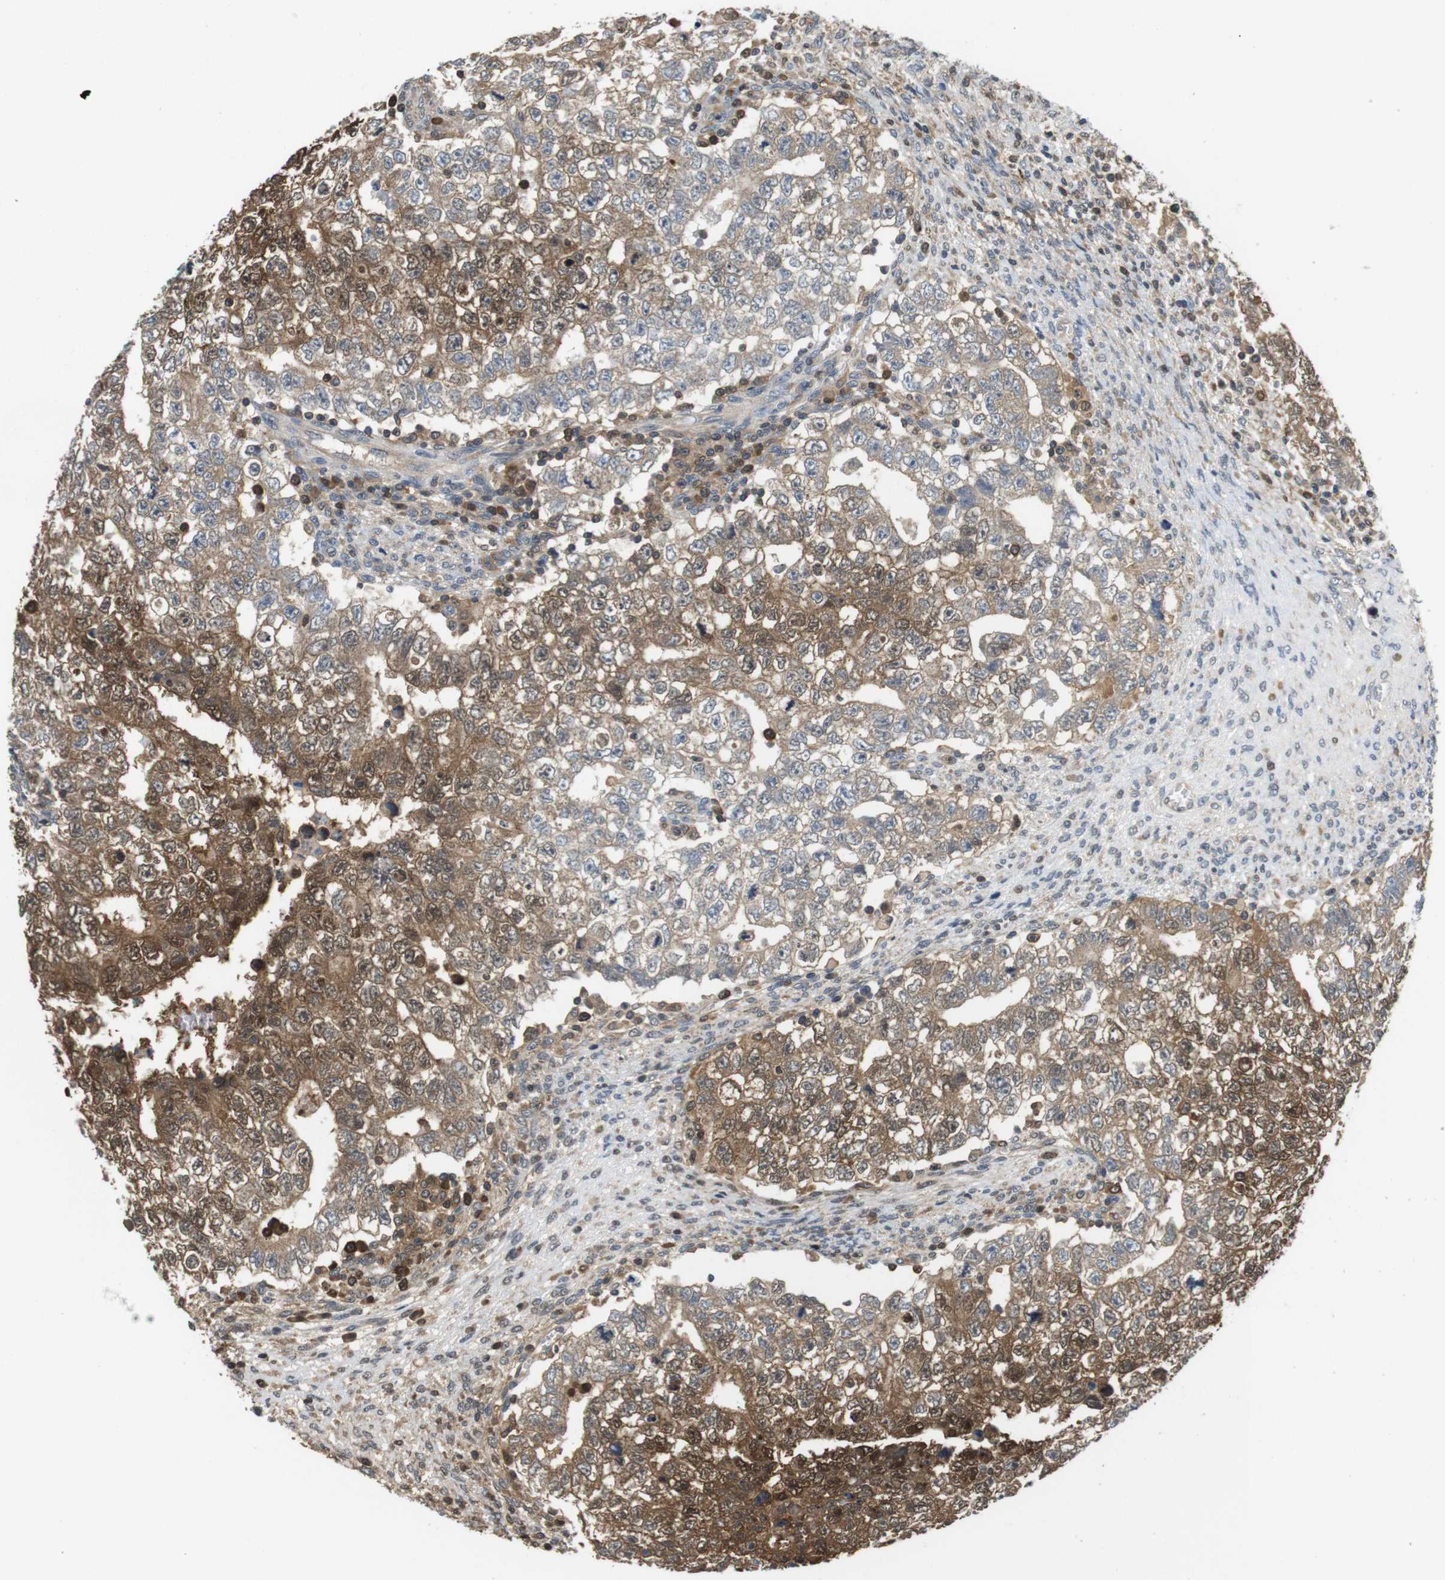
{"staining": {"intensity": "moderate", "quantity": "25%-75%", "location": "cytoplasmic/membranous,nuclear"}, "tissue": "testis cancer", "cell_type": "Tumor cells", "image_type": "cancer", "snomed": [{"axis": "morphology", "description": "Seminoma, NOS"}, {"axis": "morphology", "description": "Carcinoma, Embryonal, NOS"}, {"axis": "topography", "description": "Testis"}], "caption": "Human testis cancer stained with a protein marker displays moderate staining in tumor cells.", "gene": "LDHA", "patient": {"sex": "male", "age": 38}}